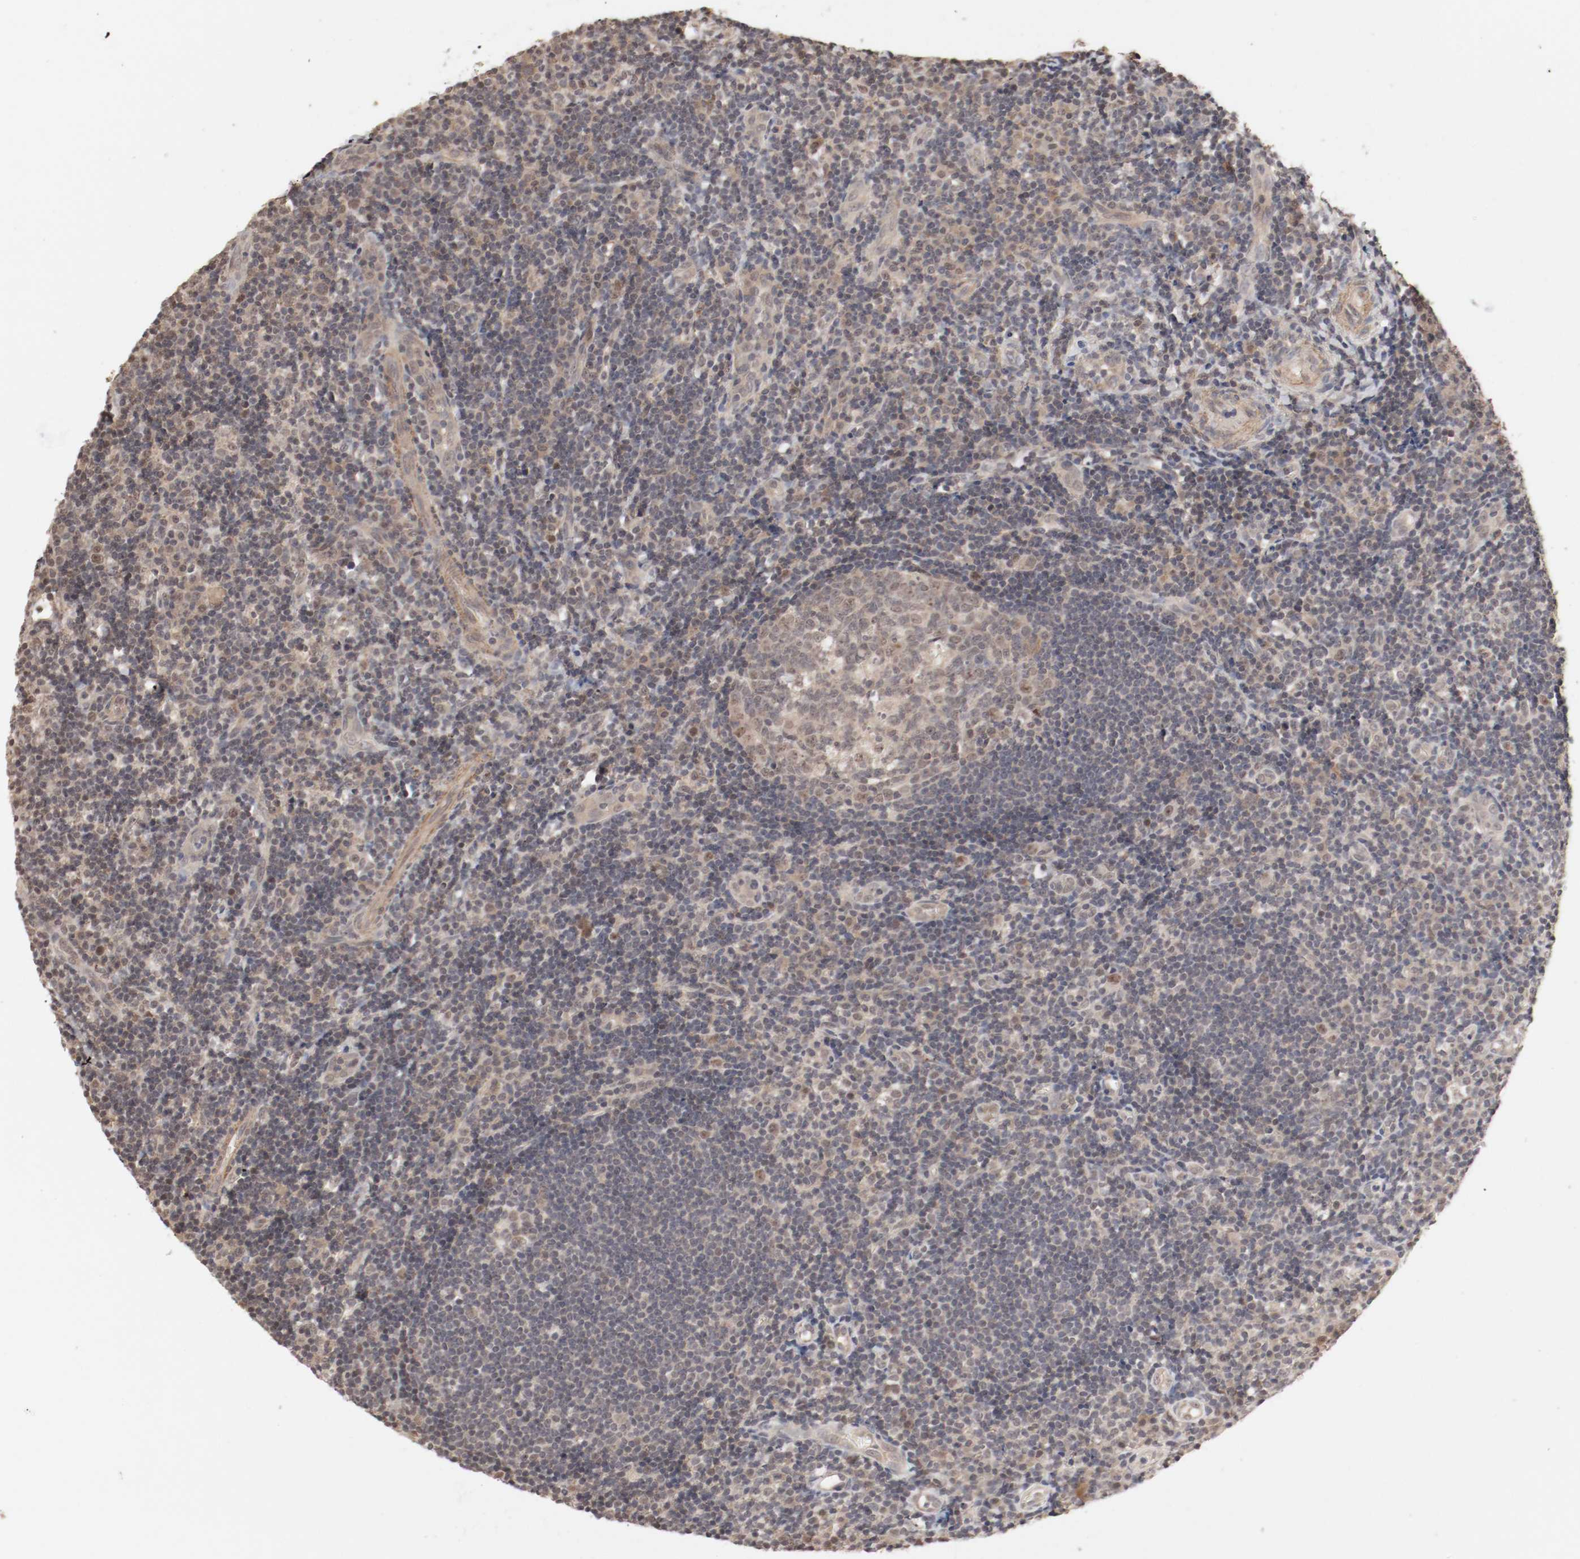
{"staining": {"intensity": "weak", "quantity": ">75%", "location": "cytoplasmic/membranous,nuclear"}, "tissue": "tonsil", "cell_type": "Germinal center cells", "image_type": "normal", "snomed": [{"axis": "morphology", "description": "Normal tissue, NOS"}, {"axis": "topography", "description": "Tonsil"}], "caption": "The histopathology image demonstrates a brown stain indicating the presence of a protein in the cytoplasmic/membranous,nuclear of germinal center cells in tonsil. (DAB = brown stain, brightfield microscopy at high magnification).", "gene": "CSNK2B", "patient": {"sex": "female", "age": 40}}